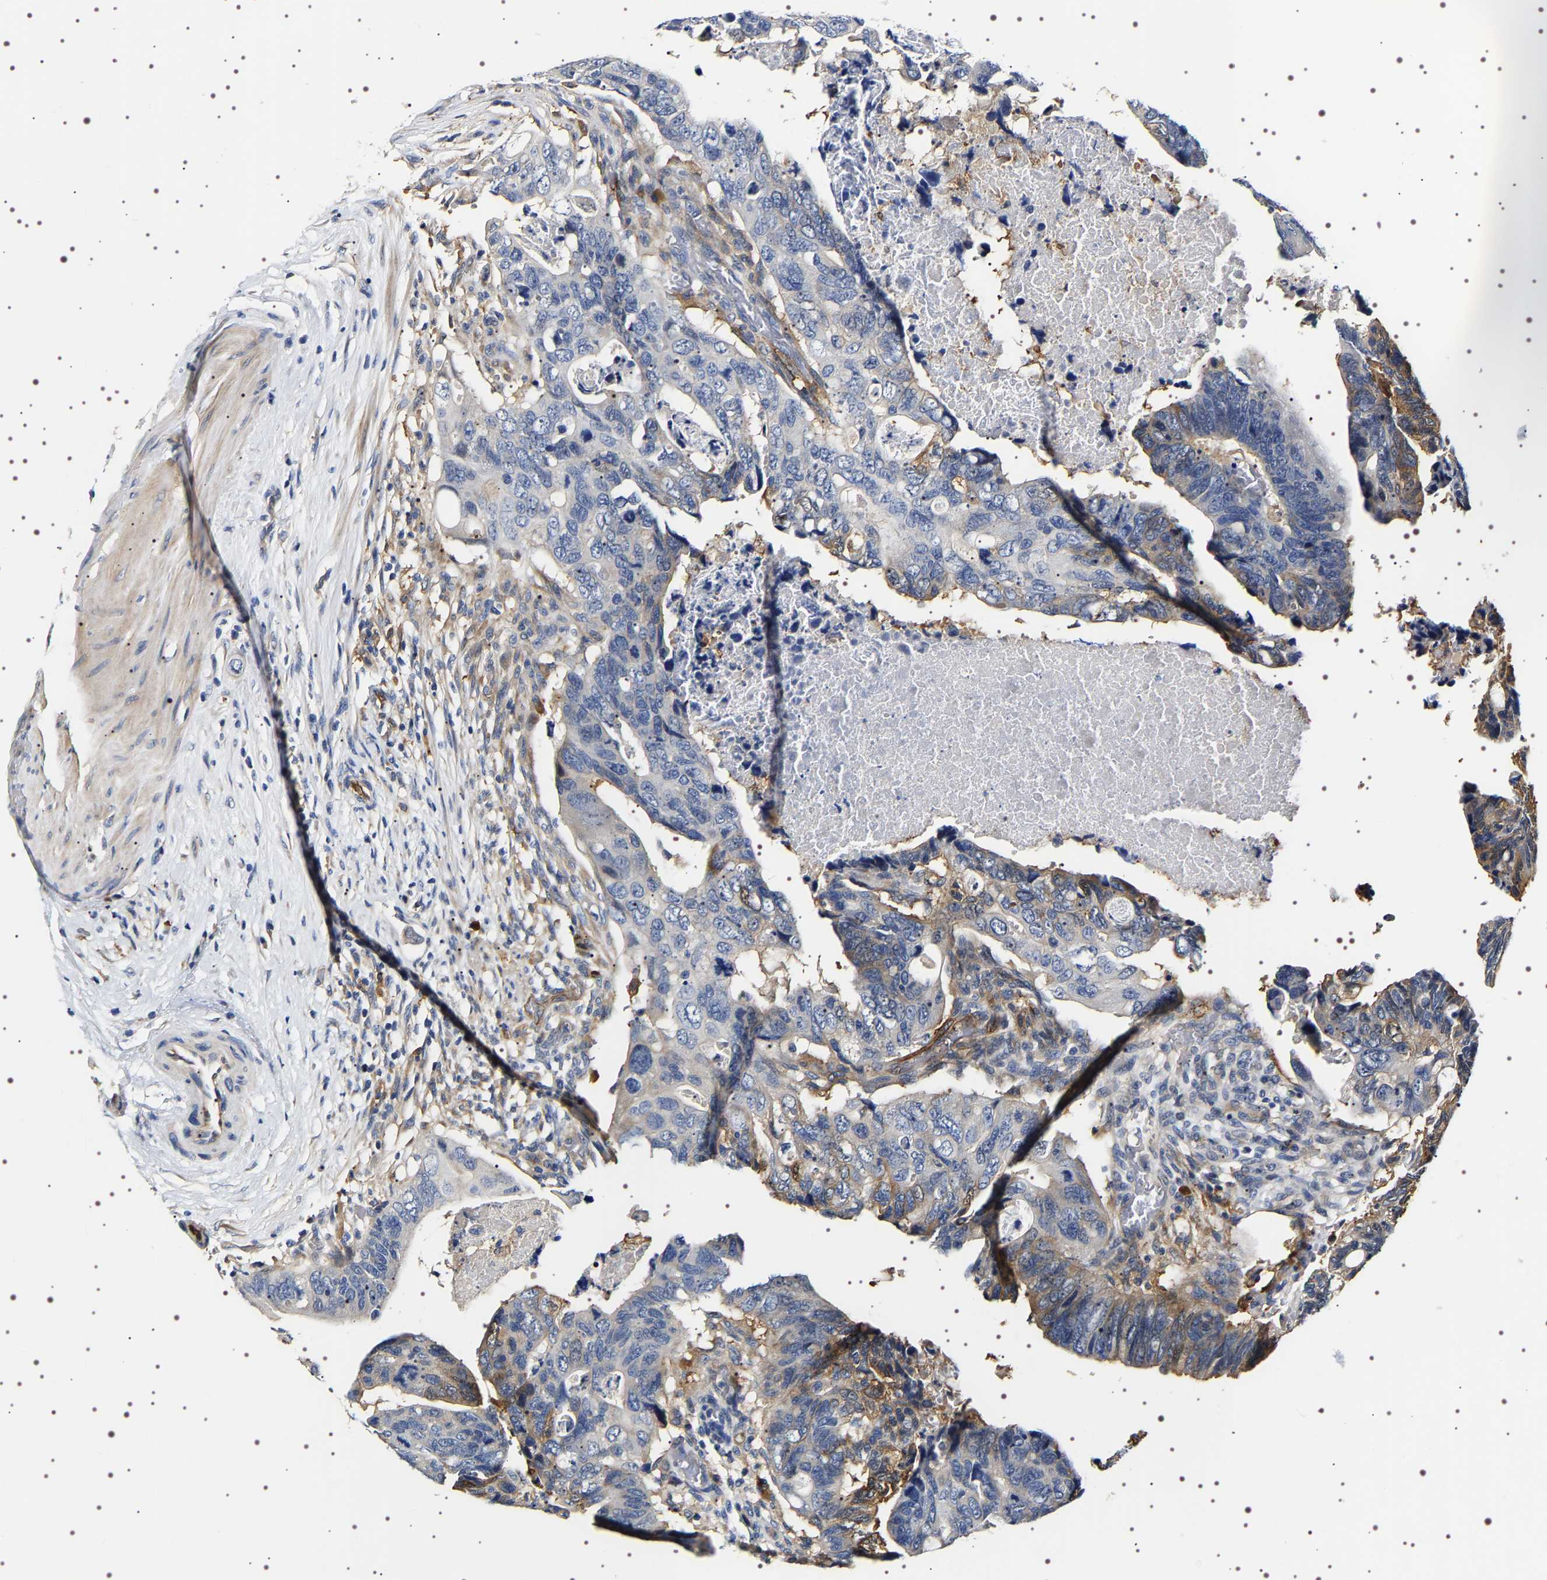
{"staining": {"intensity": "moderate", "quantity": "<25%", "location": "cytoplasmic/membranous"}, "tissue": "colorectal cancer", "cell_type": "Tumor cells", "image_type": "cancer", "snomed": [{"axis": "morphology", "description": "Adenocarcinoma, NOS"}, {"axis": "topography", "description": "Rectum"}], "caption": "Colorectal cancer tissue exhibits moderate cytoplasmic/membranous expression in approximately <25% of tumor cells", "gene": "ALPL", "patient": {"sex": "male", "age": 53}}